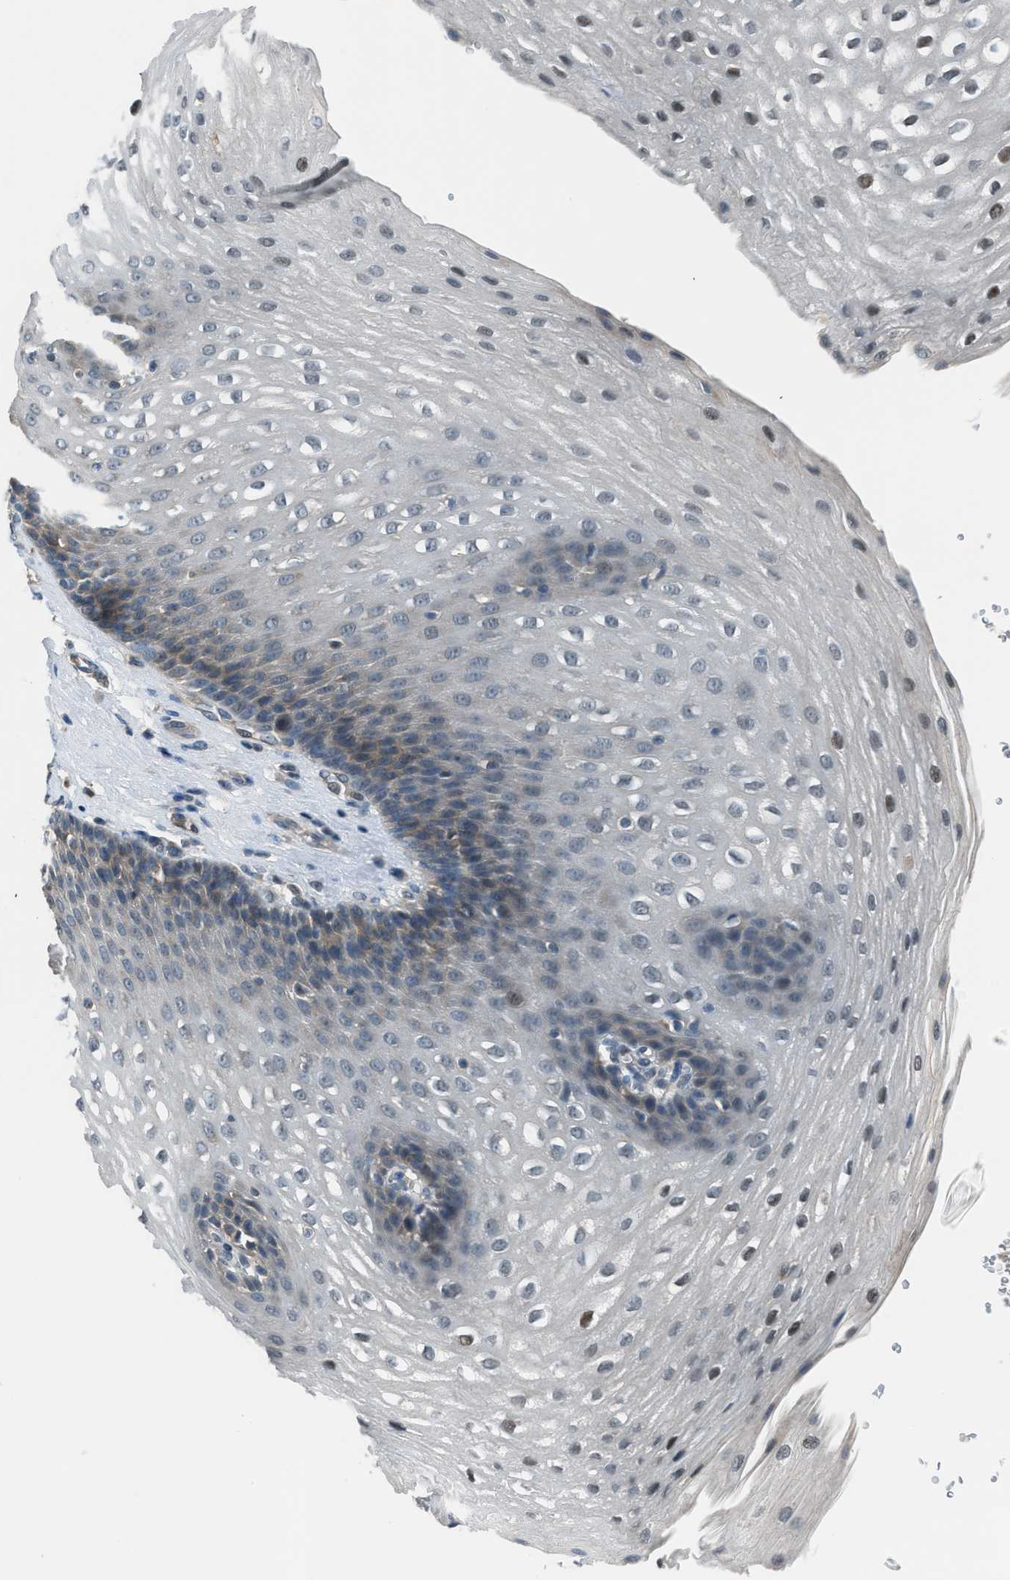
{"staining": {"intensity": "weak", "quantity": "25%-75%", "location": "cytoplasmic/membranous,nuclear"}, "tissue": "esophagus", "cell_type": "Squamous epithelial cells", "image_type": "normal", "snomed": [{"axis": "morphology", "description": "Normal tissue, NOS"}, {"axis": "topography", "description": "Esophagus"}], "caption": "Unremarkable esophagus was stained to show a protein in brown. There is low levels of weak cytoplasmic/membranous,nuclear staining in about 25%-75% of squamous epithelial cells. (Stains: DAB in brown, nuclei in blue, Microscopy: brightfield microscopy at high magnification).", "gene": "LMLN", "patient": {"sex": "male", "age": 48}}